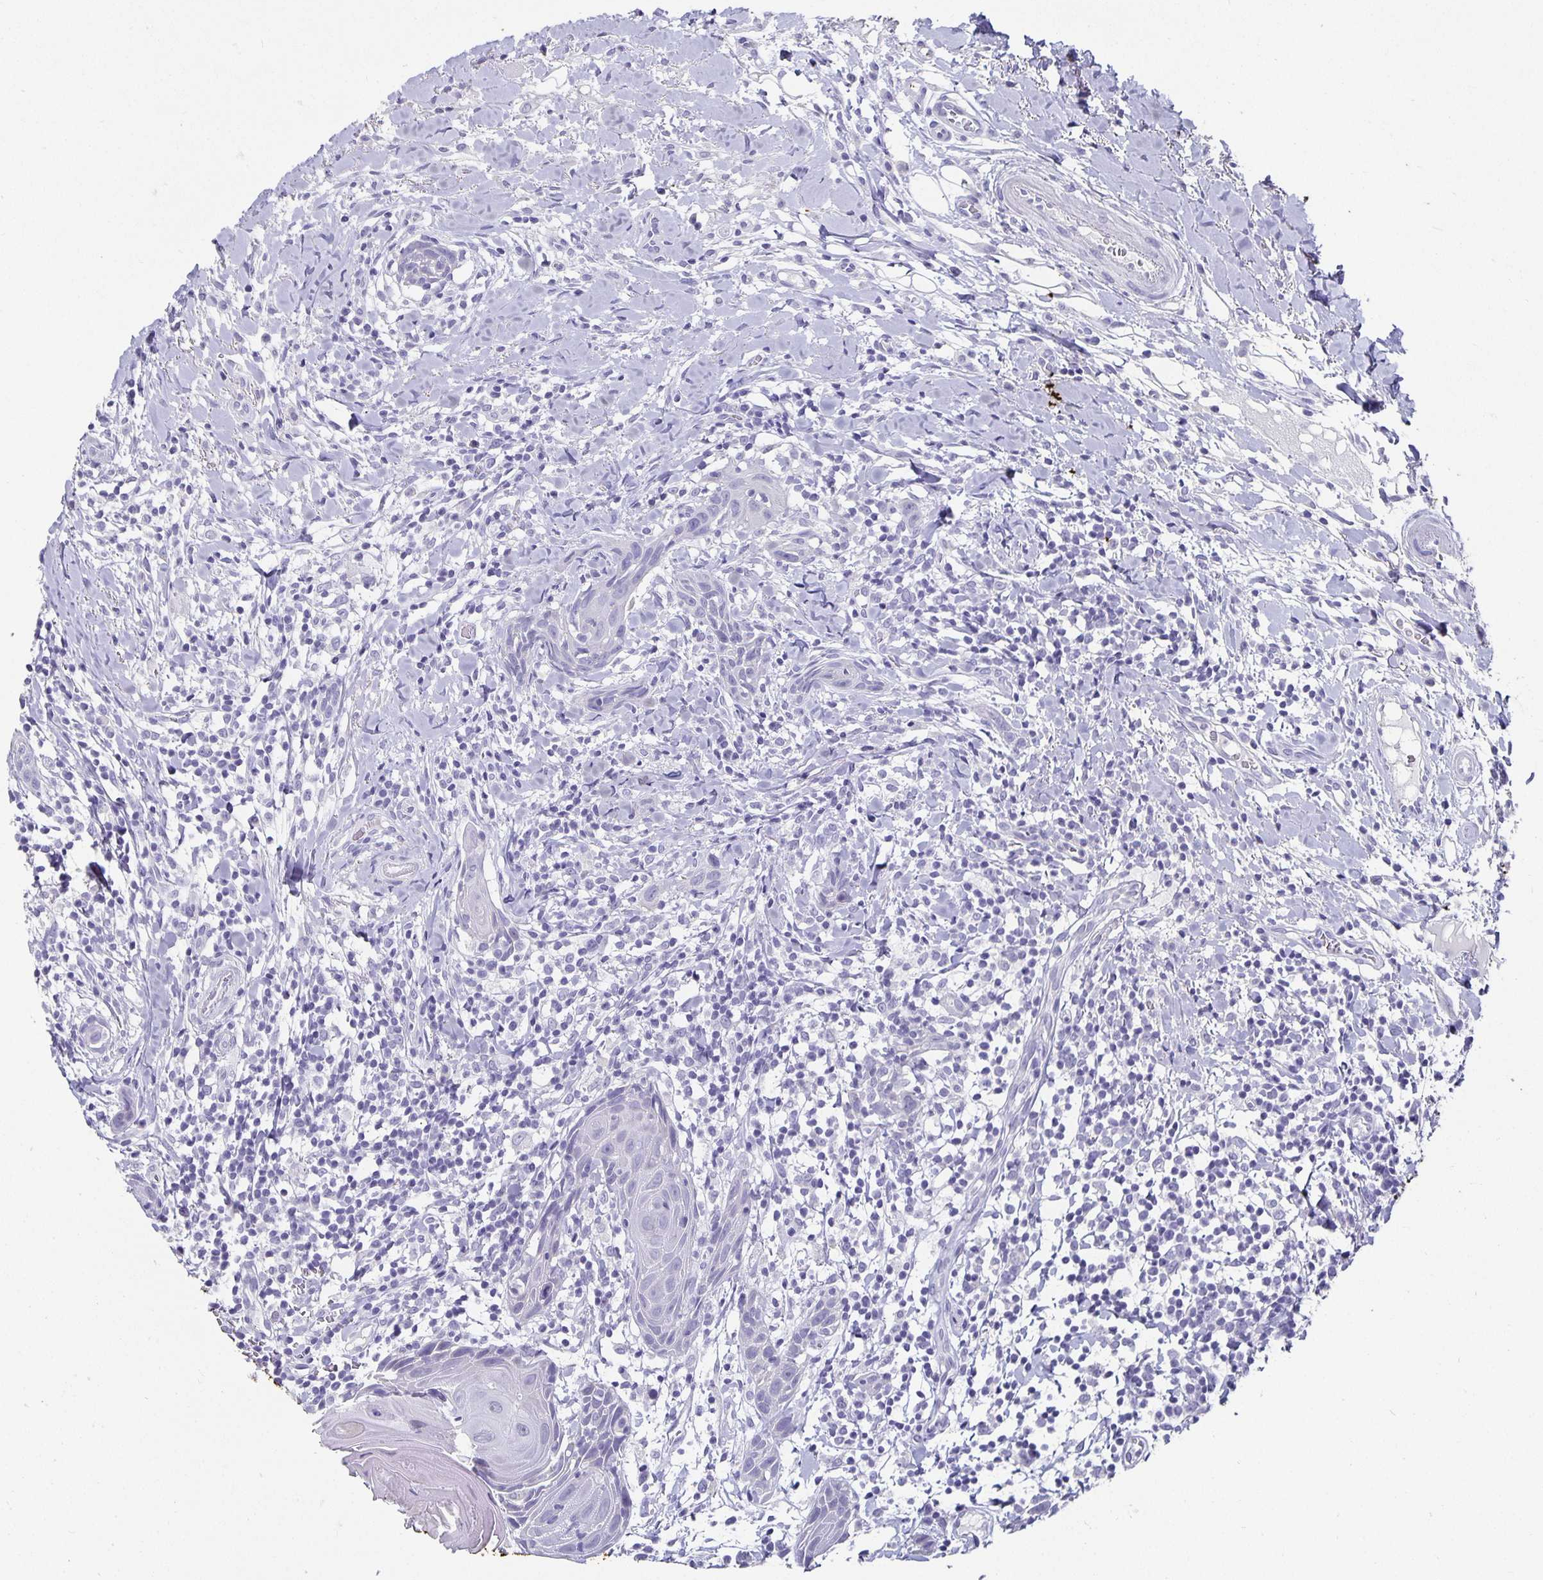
{"staining": {"intensity": "negative", "quantity": "none", "location": "none"}, "tissue": "head and neck cancer", "cell_type": "Tumor cells", "image_type": "cancer", "snomed": [{"axis": "morphology", "description": "Squamous cell carcinoma, NOS"}, {"axis": "topography", "description": "Oral tissue"}, {"axis": "topography", "description": "Head-Neck"}], "caption": "High power microscopy micrograph of an IHC micrograph of head and neck cancer, revealing no significant staining in tumor cells.", "gene": "CHGA", "patient": {"sex": "male", "age": 49}}